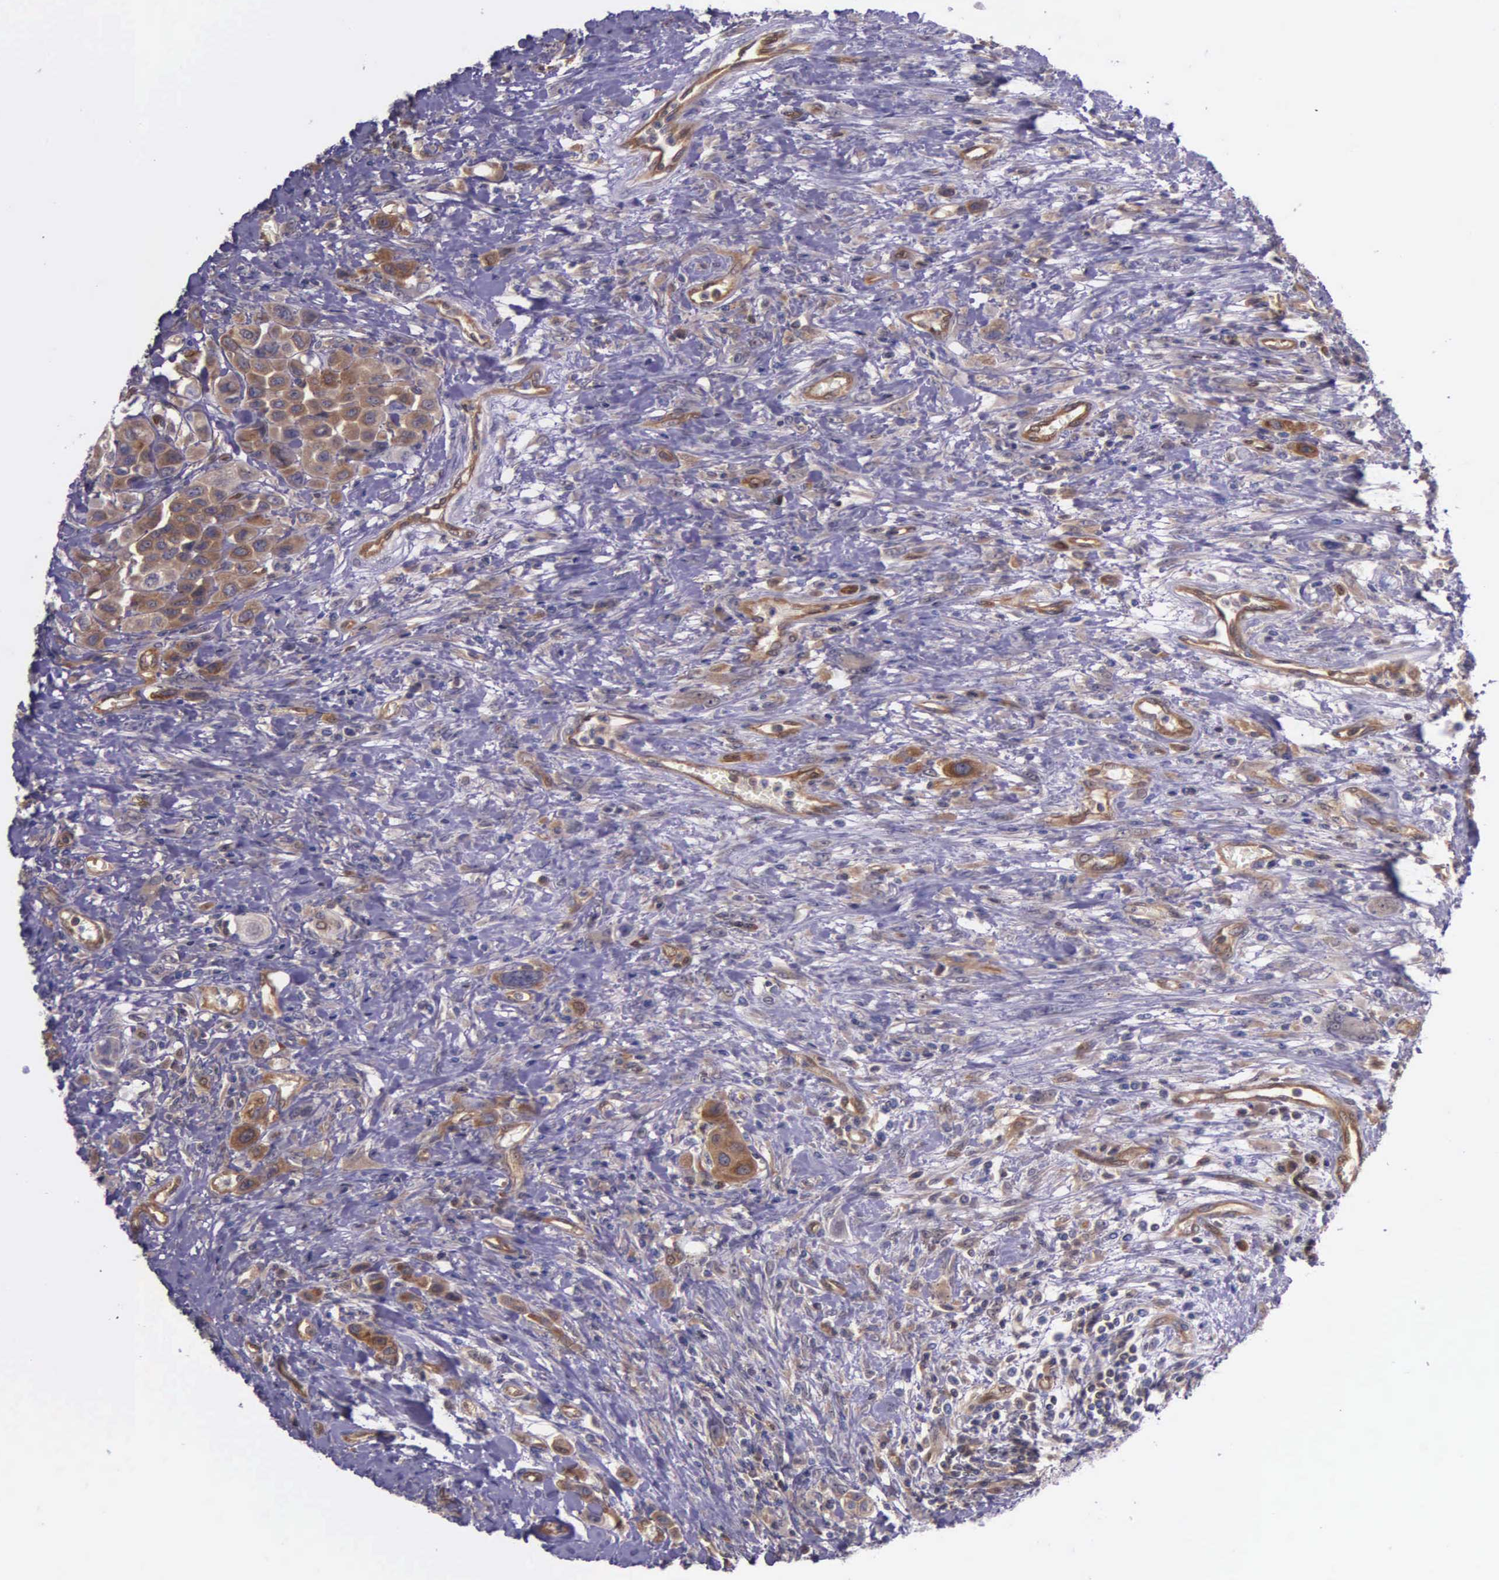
{"staining": {"intensity": "moderate", "quantity": ">75%", "location": "cytoplasmic/membranous"}, "tissue": "urothelial cancer", "cell_type": "Tumor cells", "image_type": "cancer", "snomed": [{"axis": "morphology", "description": "Urothelial carcinoma, High grade"}, {"axis": "topography", "description": "Urinary bladder"}], "caption": "High-grade urothelial carcinoma was stained to show a protein in brown. There is medium levels of moderate cytoplasmic/membranous staining in about >75% of tumor cells.", "gene": "GMPR2", "patient": {"sex": "male", "age": 50}}